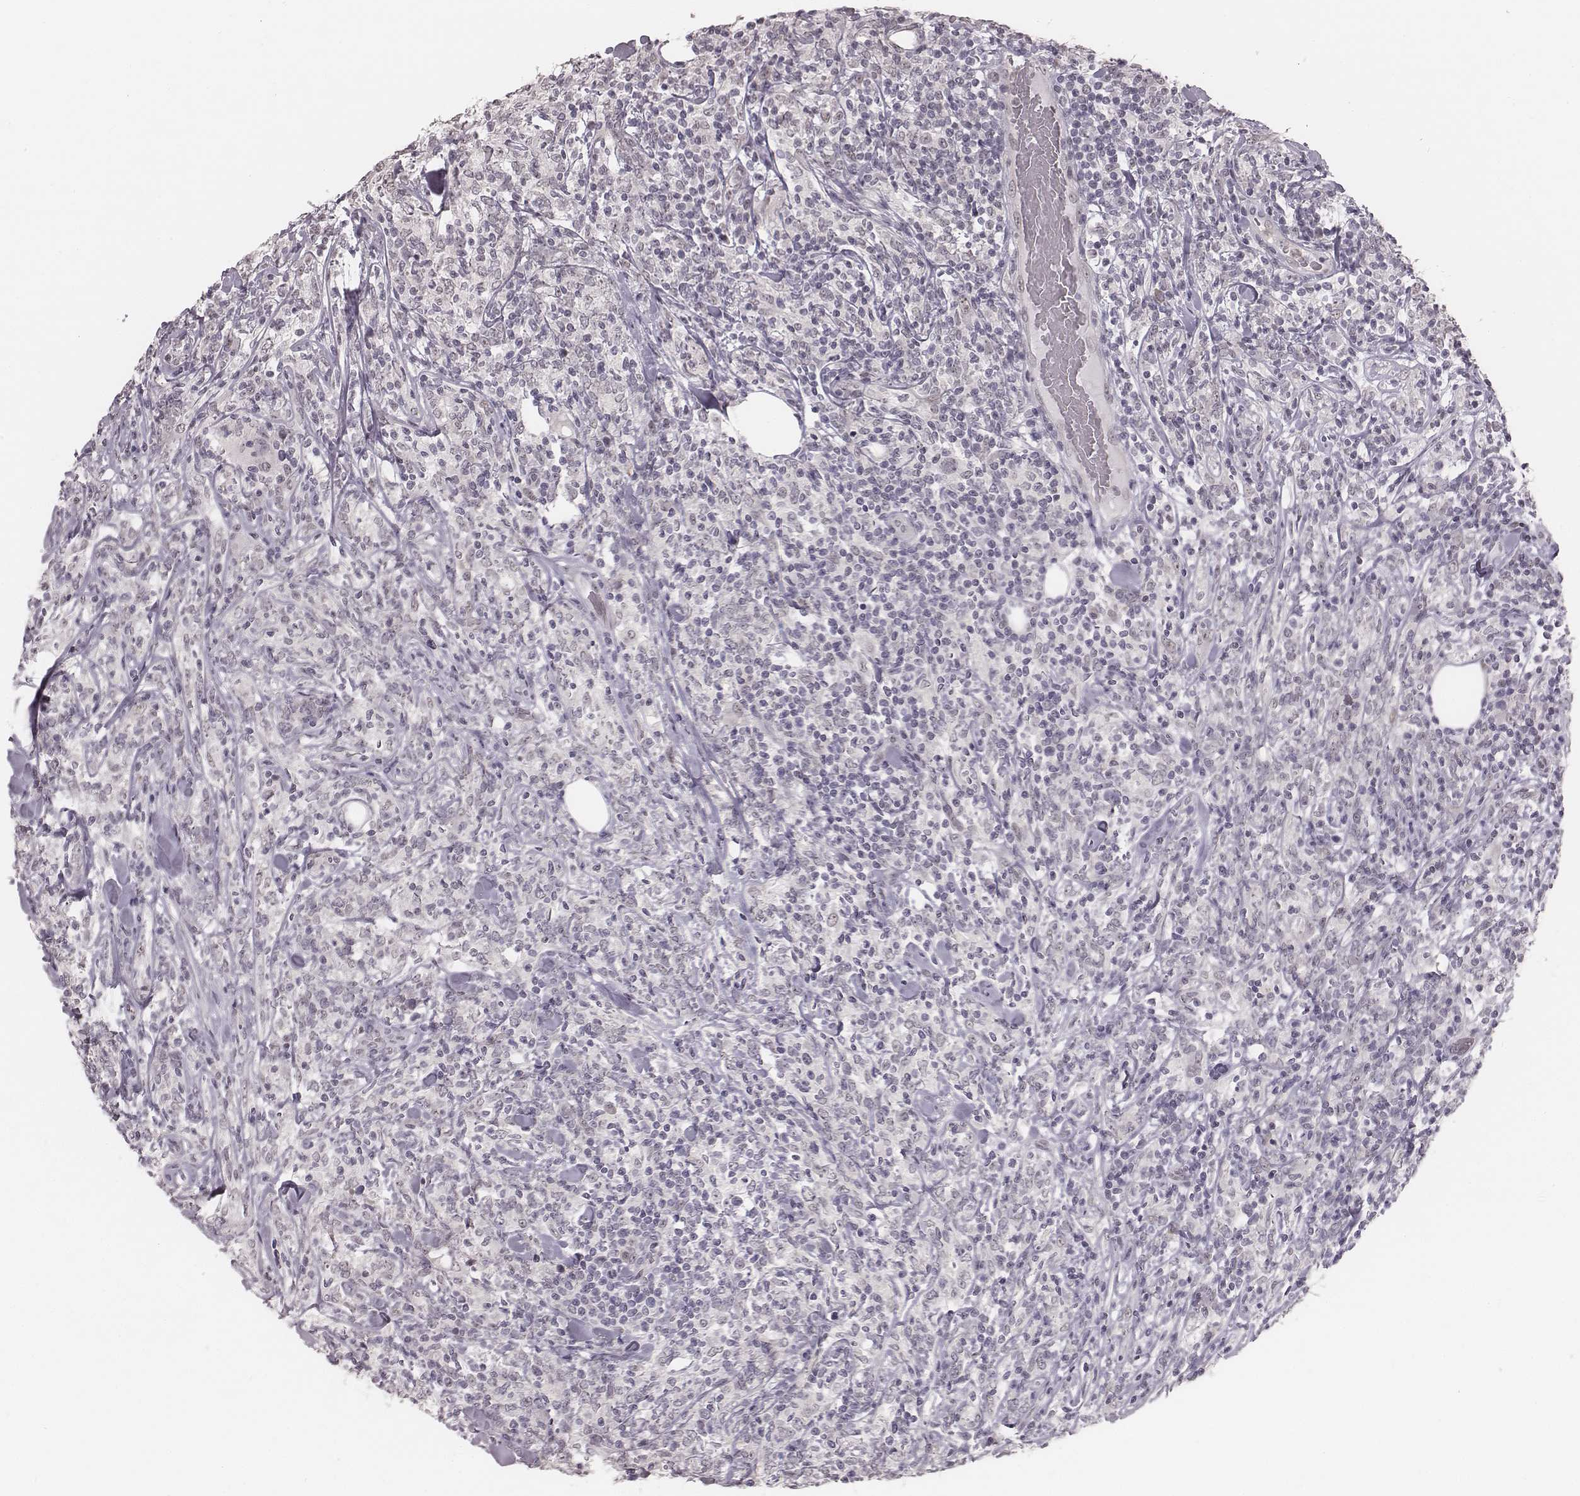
{"staining": {"intensity": "negative", "quantity": "none", "location": "none"}, "tissue": "lymphoma", "cell_type": "Tumor cells", "image_type": "cancer", "snomed": [{"axis": "morphology", "description": "Malignant lymphoma, non-Hodgkin's type, High grade"}, {"axis": "topography", "description": "Lymph node"}], "caption": "Malignant lymphoma, non-Hodgkin's type (high-grade) was stained to show a protein in brown. There is no significant expression in tumor cells.", "gene": "RPGRIP1", "patient": {"sex": "female", "age": 84}}